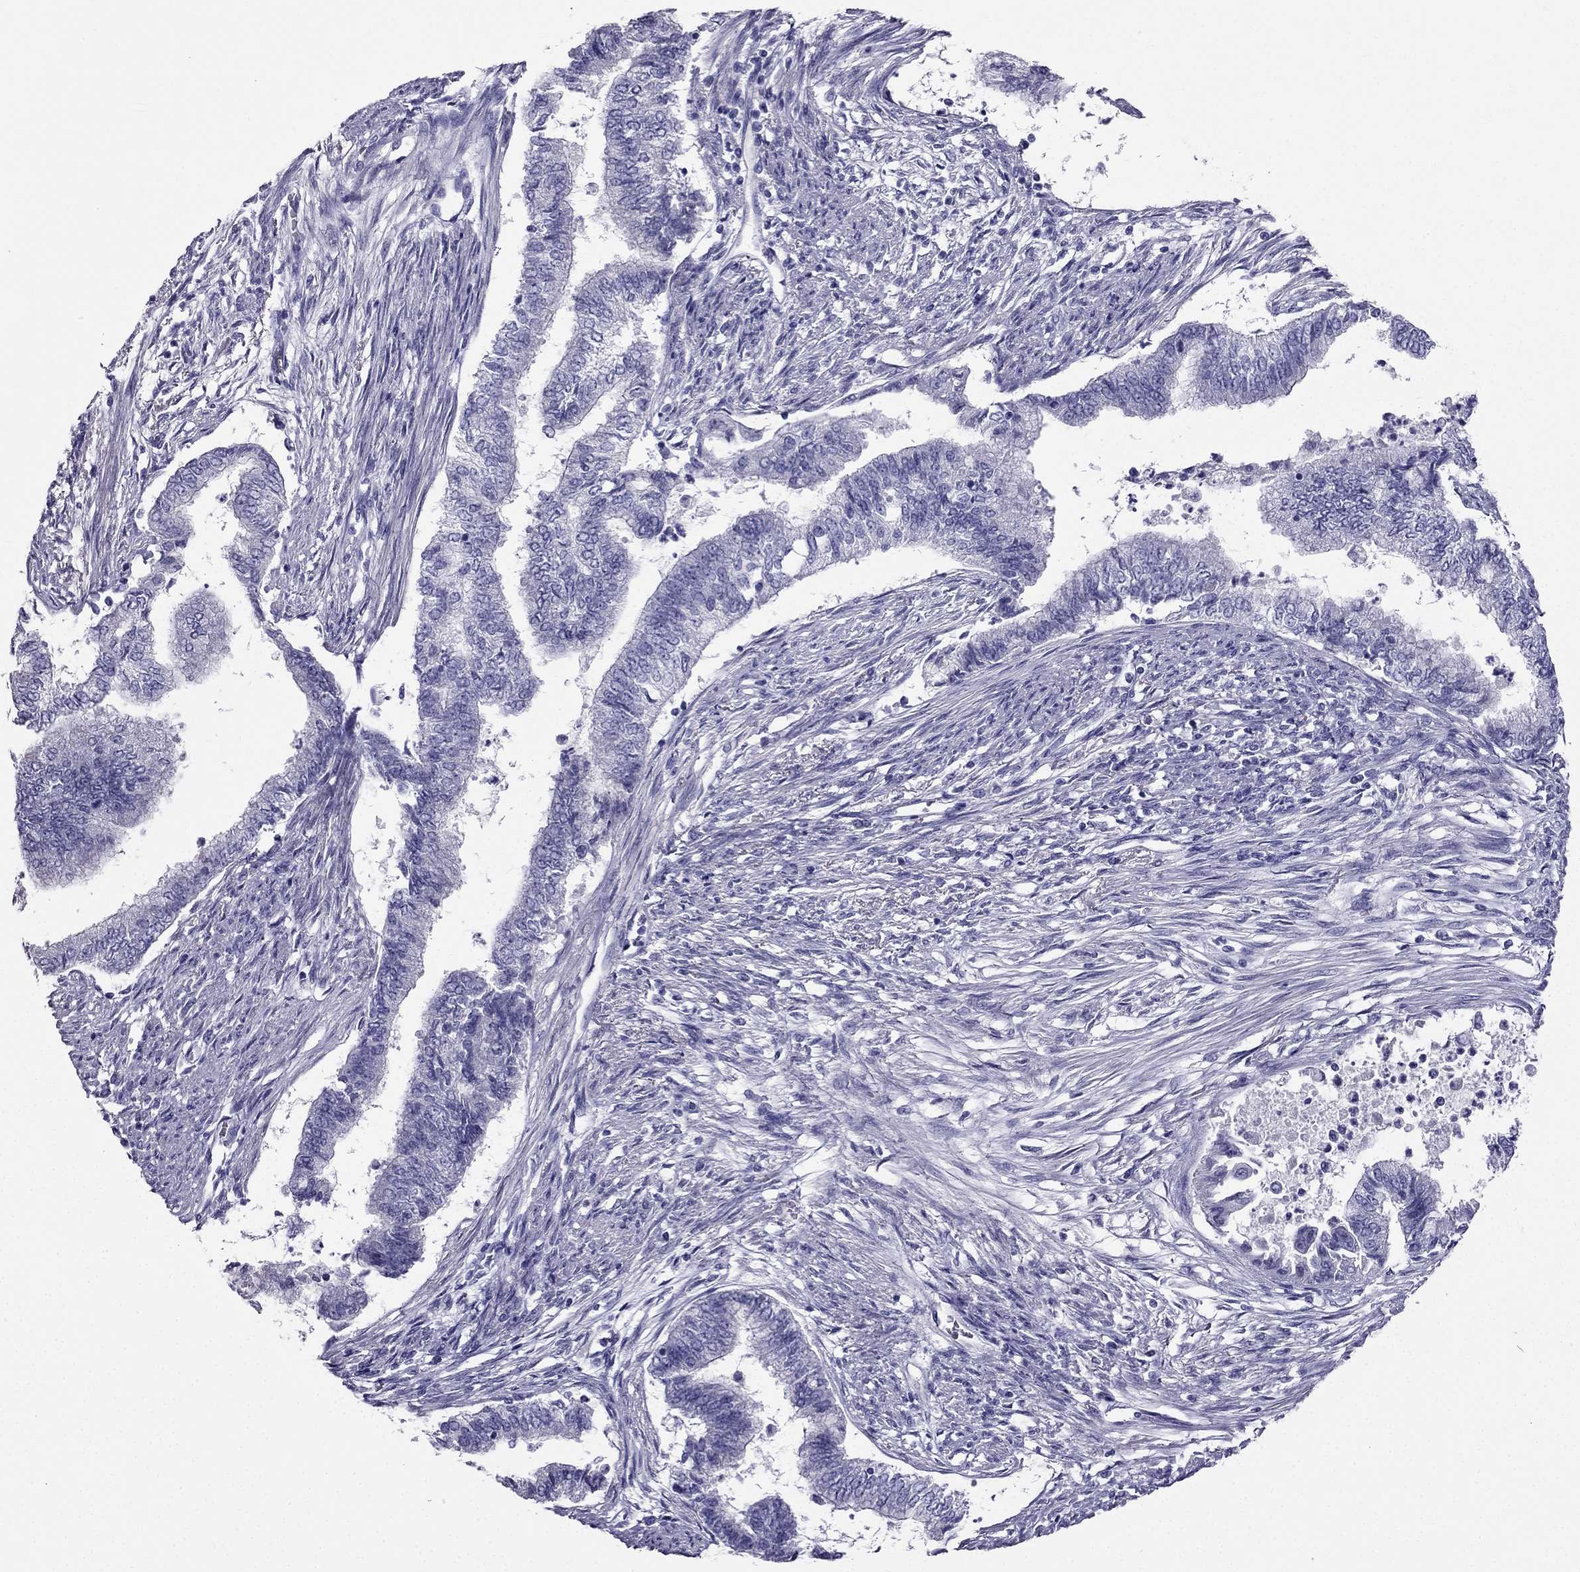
{"staining": {"intensity": "negative", "quantity": "none", "location": "none"}, "tissue": "endometrial cancer", "cell_type": "Tumor cells", "image_type": "cancer", "snomed": [{"axis": "morphology", "description": "Adenocarcinoma, NOS"}, {"axis": "topography", "description": "Endometrium"}], "caption": "This histopathology image is of endometrial cancer (adenocarcinoma) stained with IHC to label a protein in brown with the nuclei are counter-stained blue. There is no positivity in tumor cells. (Stains: DAB (3,3'-diaminobenzidine) IHC with hematoxylin counter stain, Microscopy: brightfield microscopy at high magnification).", "gene": "ZNF541", "patient": {"sex": "female", "age": 65}}